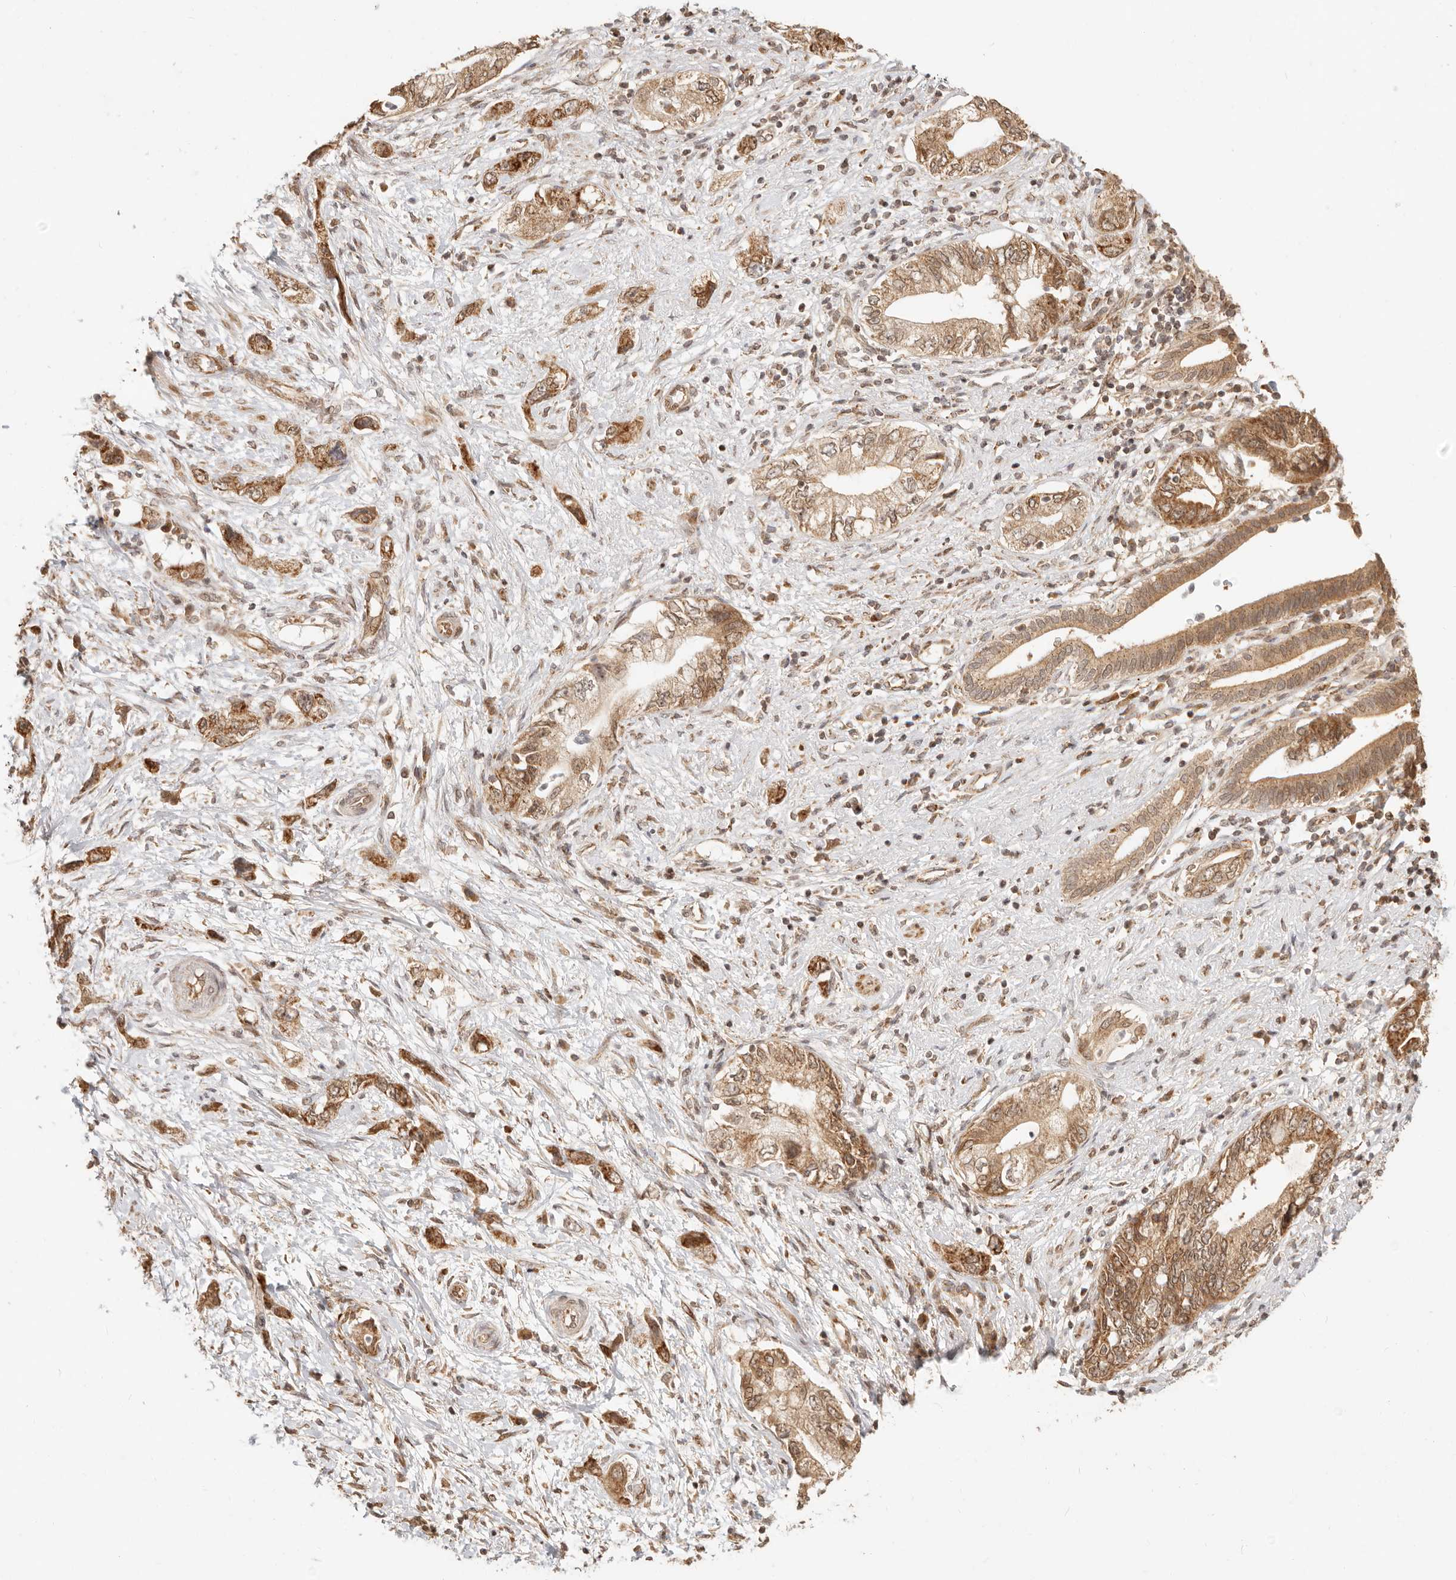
{"staining": {"intensity": "moderate", "quantity": ">75%", "location": "cytoplasmic/membranous"}, "tissue": "pancreatic cancer", "cell_type": "Tumor cells", "image_type": "cancer", "snomed": [{"axis": "morphology", "description": "Adenocarcinoma, NOS"}, {"axis": "topography", "description": "Pancreas"}], "caption": "A photomicrograph of human adenocarcinoma (pancreatic) stained for a protein shows moderate cytoplasmic/membranous brown staining in tumor cells. The protein is shown in brown color, while the nuclei are stained blue.", "gene": "TIMM17A", "patient": {"sex": "female", "age": 73}}